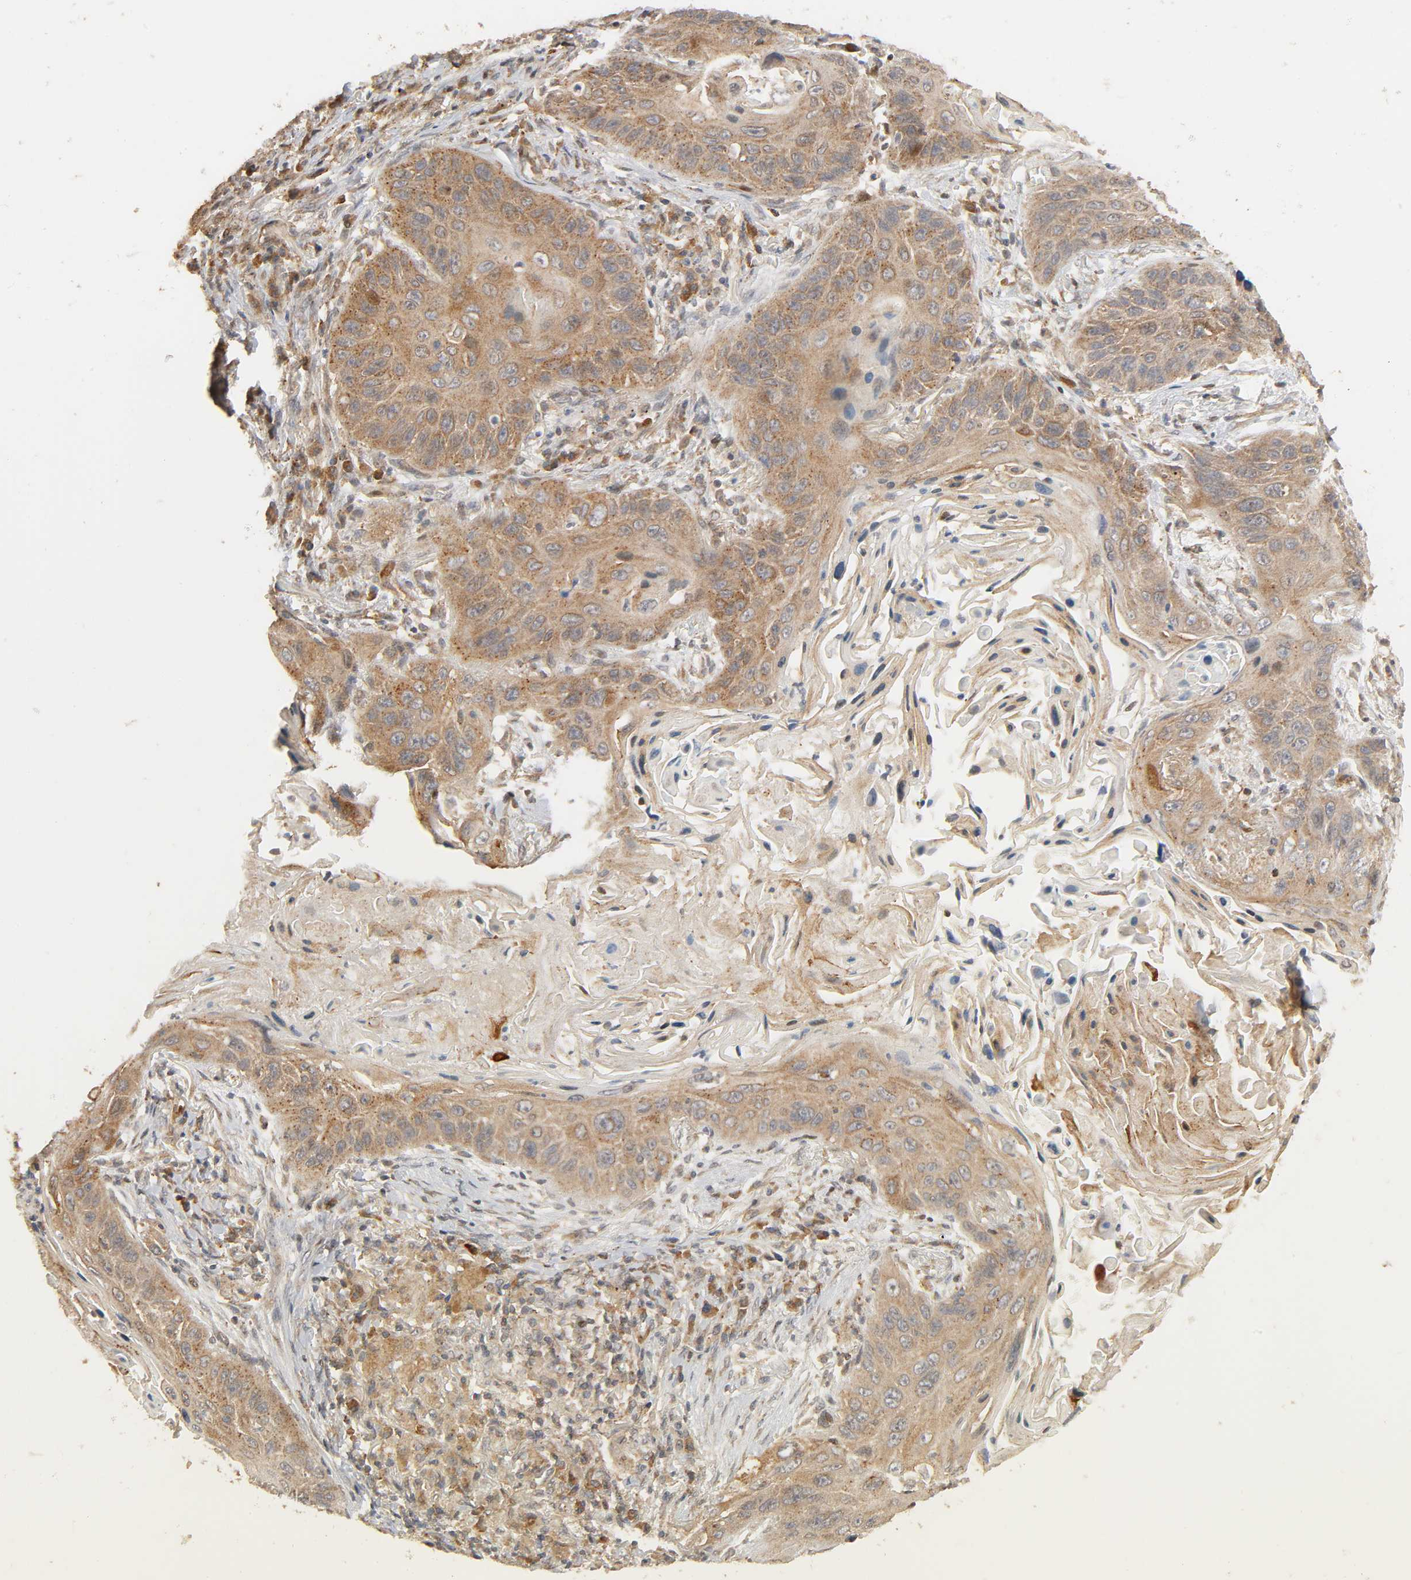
{"staining": {"intensity": "moderate", "quantity": ">75%", "location": "cytoplasmic/membranous"}, "tissue": "lung cancer", "cell_type": "Tumor cells", "image_type": "cancer", "snomed": [{"axis": "morphology", "description": "Squamous cell carcinoma, NOS"}, {"axis": "topography", "description": "Lung"}], "caption": "Immunohistochemistry (IHC) of lung cancer (squamous cell carcinoma) demonstrates medium levels of moderate cytoplasmic/membranous expression in about >75% of tumor cells. (brown staining indicates protein expression, while blue staining denotes nuclei).", "gene": "NEMF", "patient": {"sex": "female", "age": 67}}